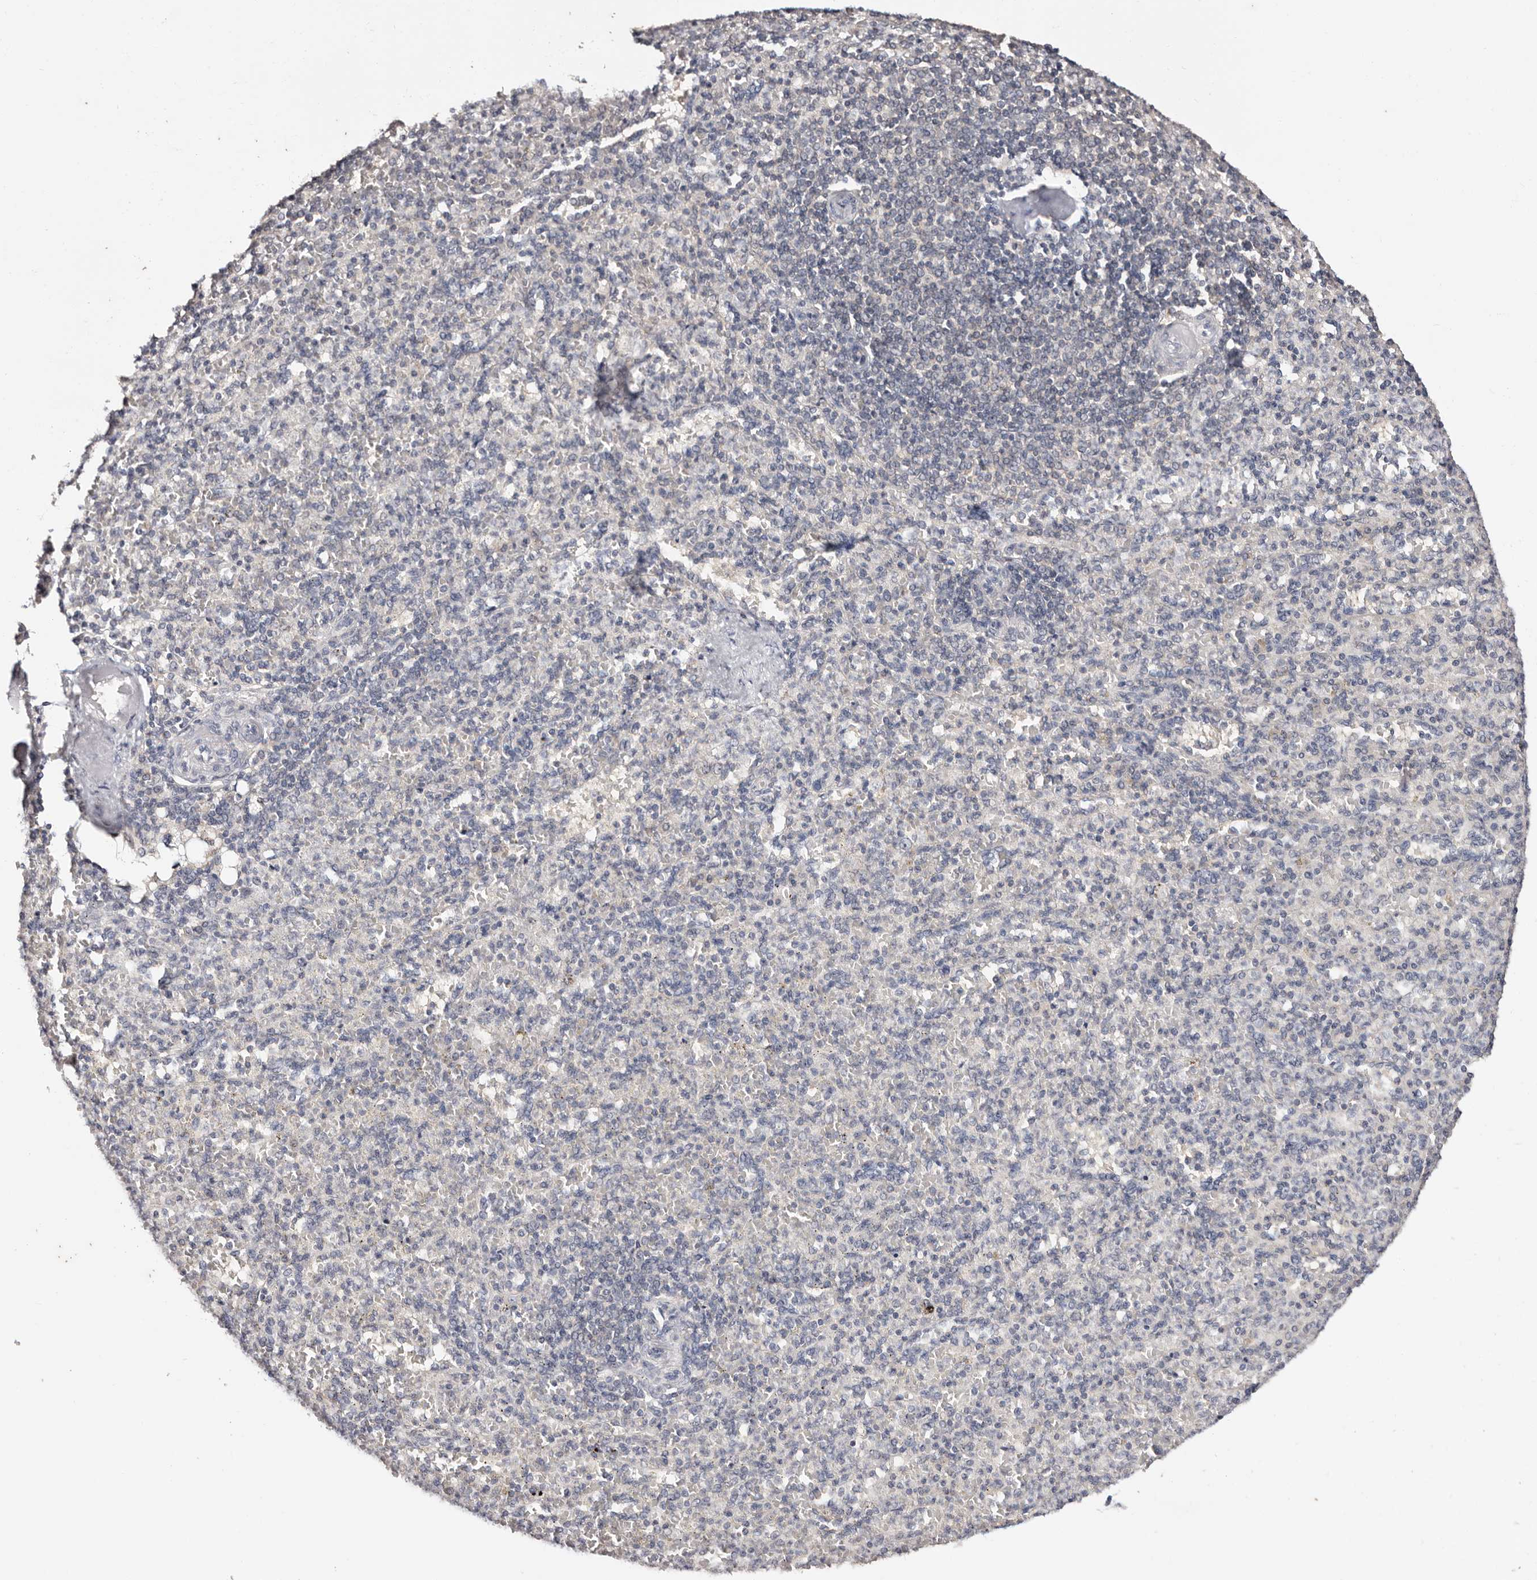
{"staining": {"intensity": "negative", "quantity": "none", "location": "none"}, "tissue": "spleen", "cell_type": "Cells in red pulp", "image_type": "normal", "snomed": [{"axis": "morphology", "description": "Normal tissue, NOS"}, {"axis": "topography", "description": "Spleen"}], "caption": "High power microscopy histopathology image of an immunohistochemistry (IHC) histopathology image of normal spleen, revealing no significant positivity in cells in red pulp.", "gene": "TYW3", "patient": {"sex": "female", "age": 74}}